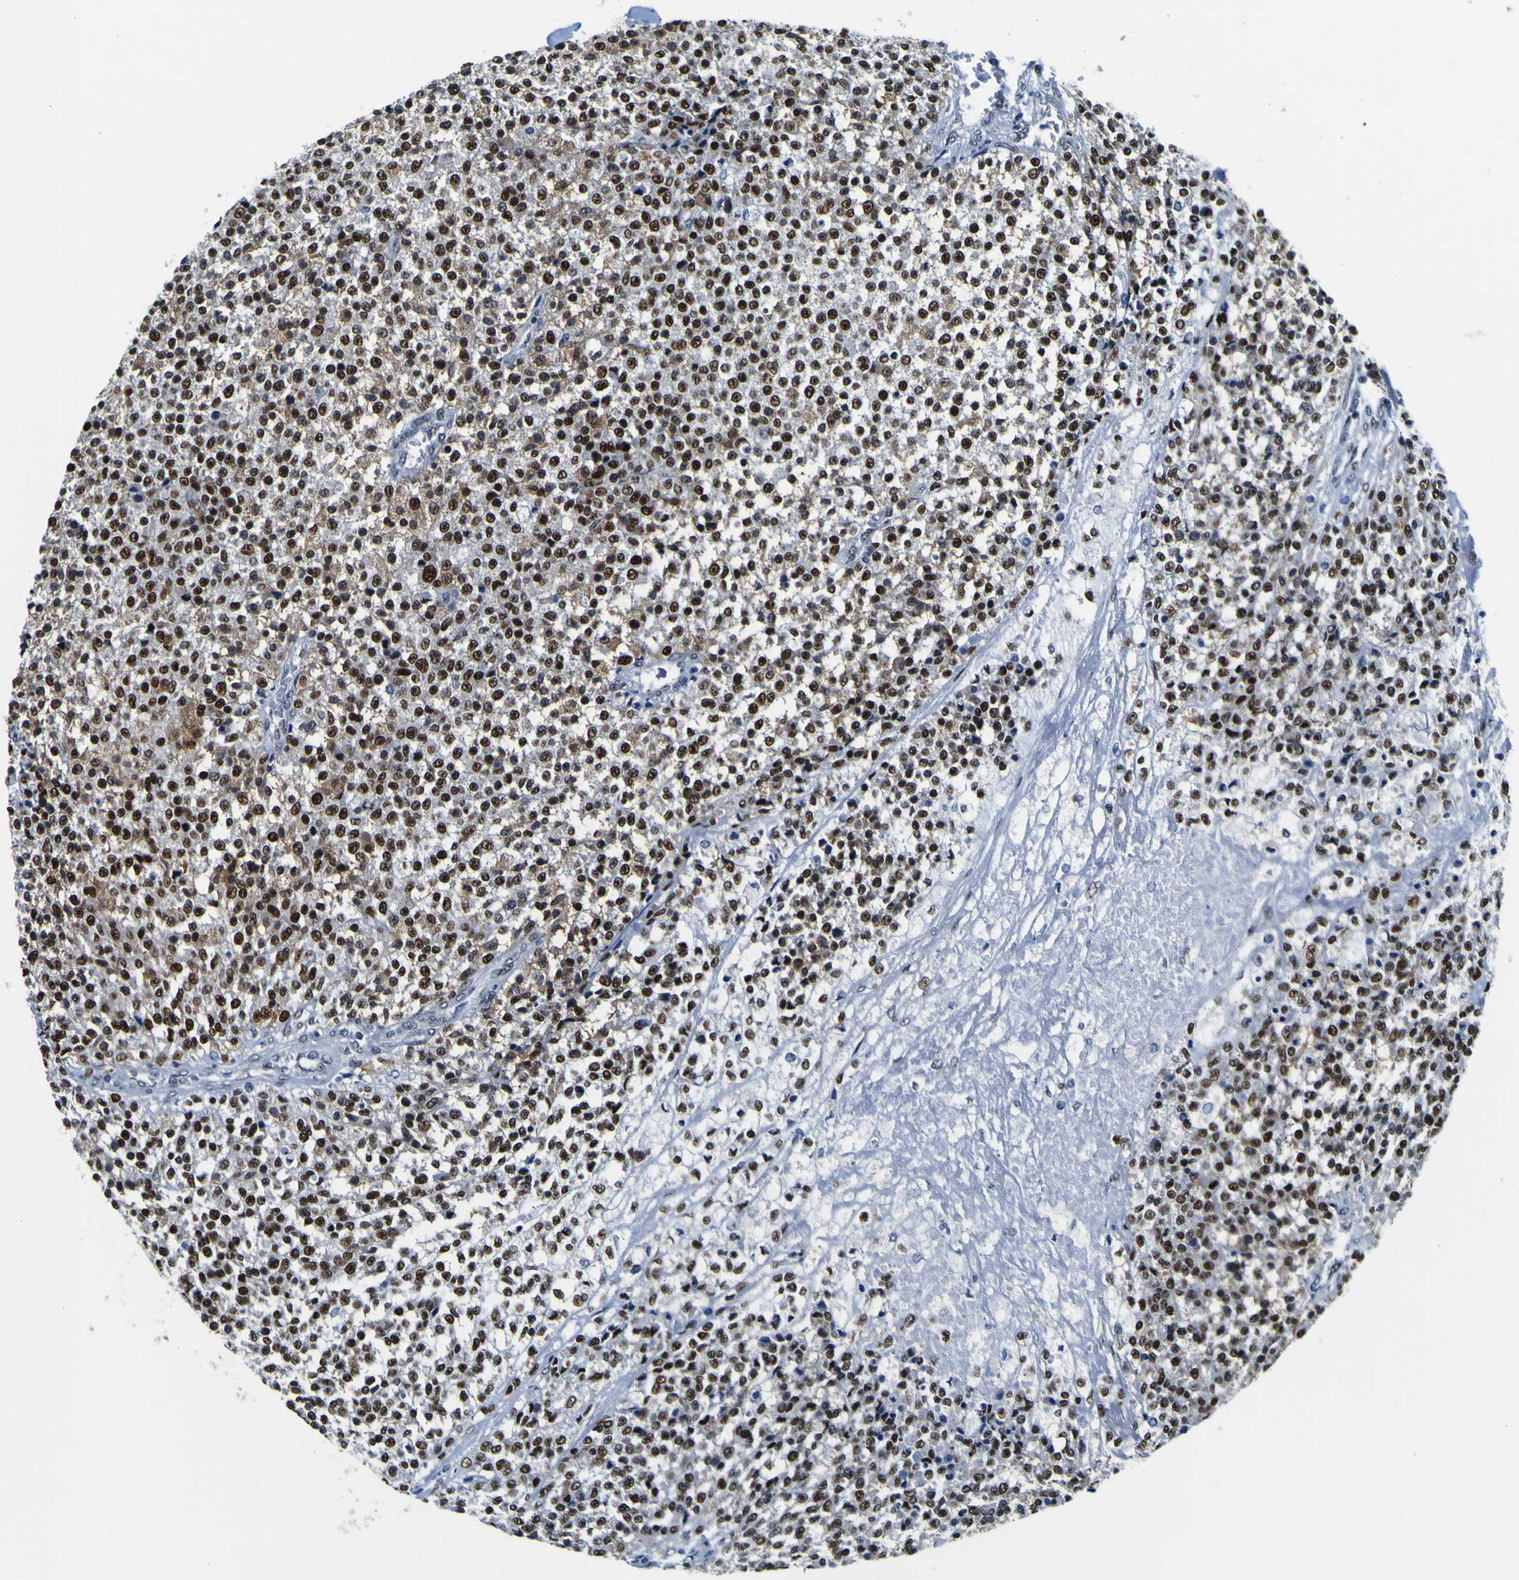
{"staining": {"intensity": "strong", "quantity": ">75%", "location": "nuclear"}, "tissue": "testis cancer", "cell_type": "Tumor cells", "image_type": "cancer", "snomed": [{"axis": "morphology", "description": "Seminoma, NOS"}, {"axis": "topography", "description": "Testis"}], "caption": "DAB (3,3'-diaminobenzidine) immunohistochemical staining of human testis cancer demonstrates strong nuclear protein expression in about >75% of tumor cells. (brown staining indicates protein expression, while blue staining denotes nuclei).", "gene": "CUL4B", "patient": {"sex": "male", "age": 59}}